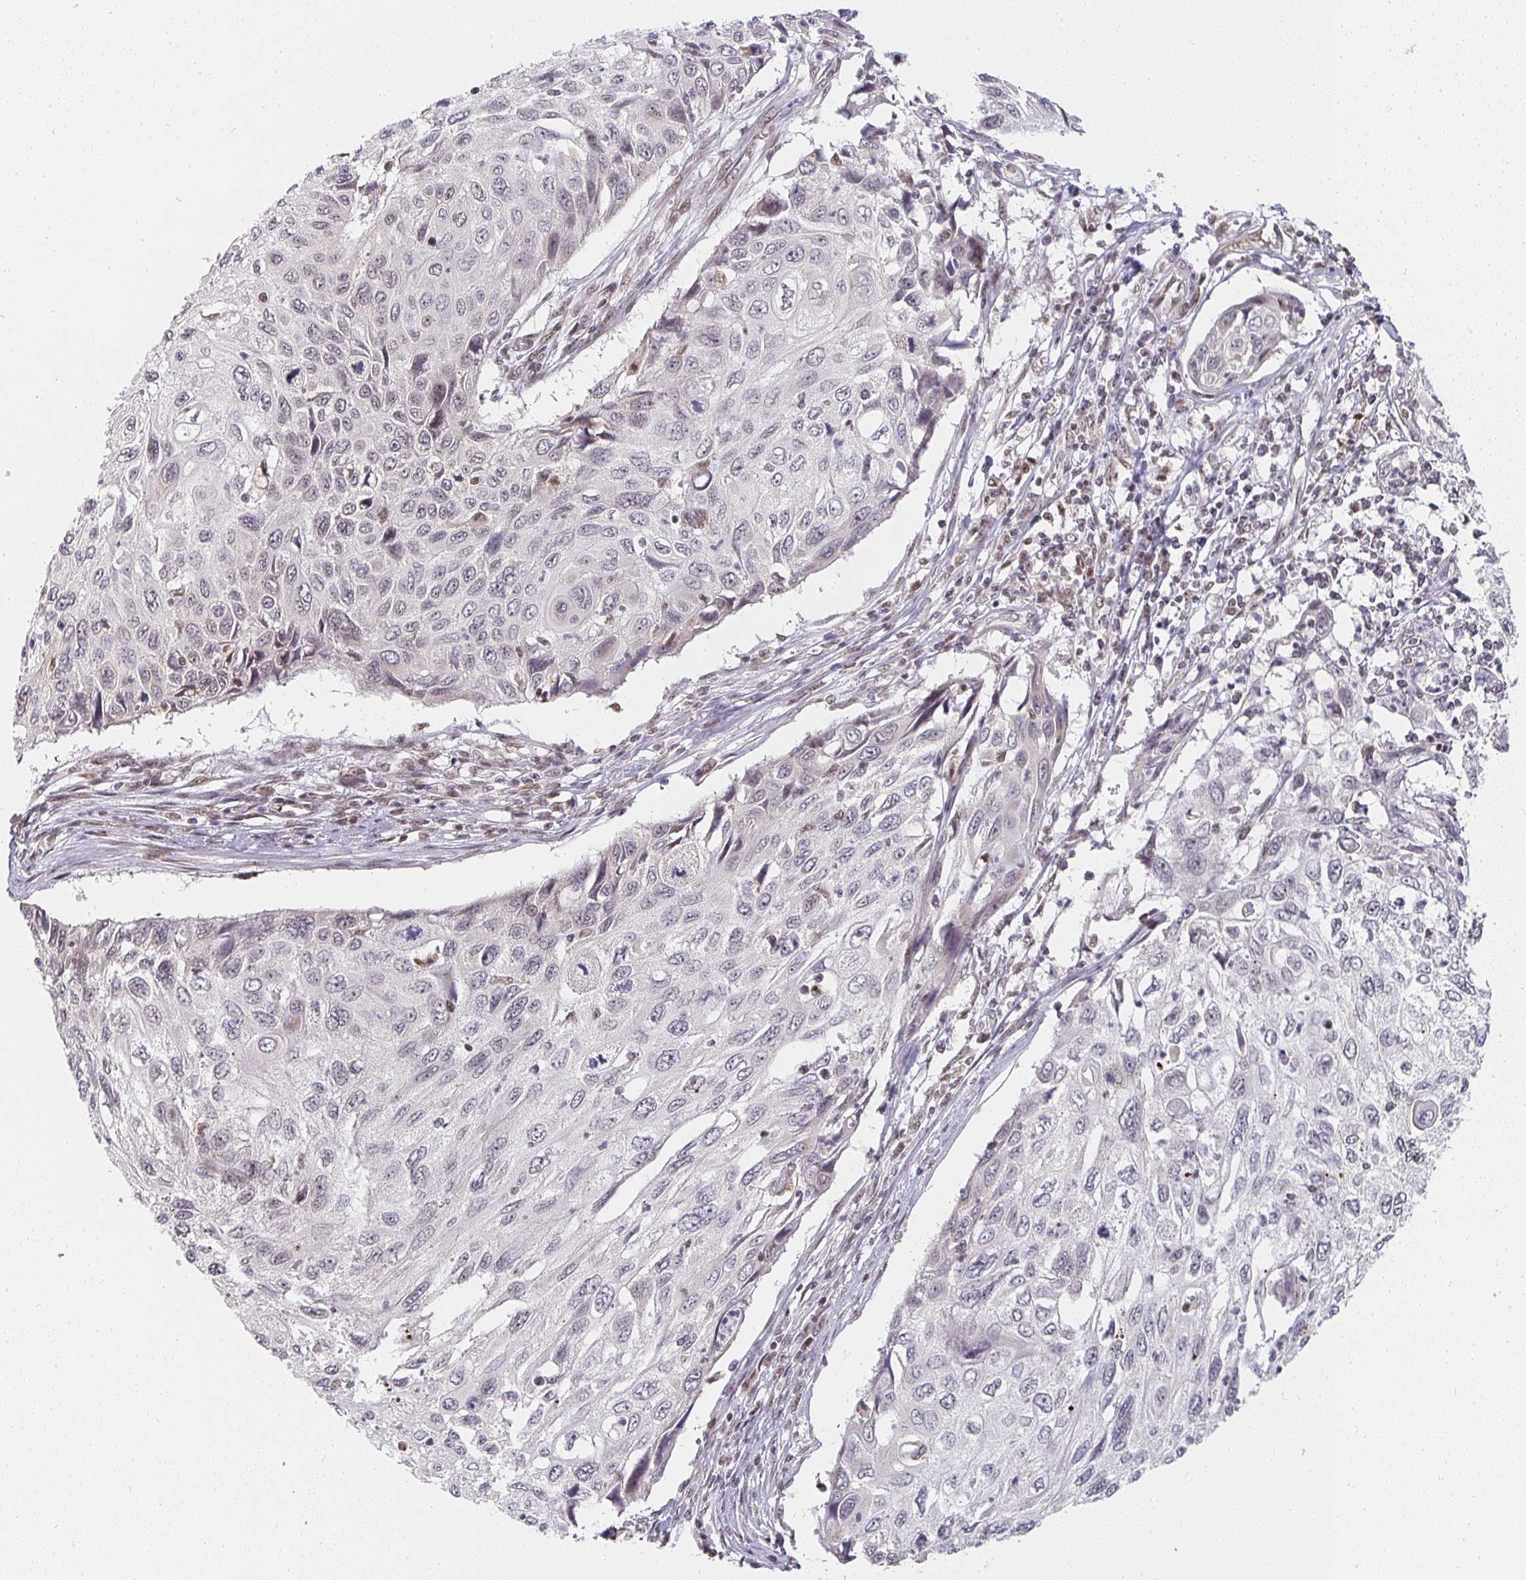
{"staining": {"intensity": "negative", "quantity": "none", "location": "none"}, "tissue": "cervical cancer", "cell_type": "Tumor cells", "image_type": "cancer", "snomed": [{"axis": "morphology", "description": "Squamous cell carcinoma, NOS"}, {"axis": "topography", "description": "Cervix"}], "caption": "An IHC histopathology image of squamous cell carcinoma (cervical) is shown. There is no staining in tumor cells of squamous cell carcinoma (cervical).", "gene": "SMARCA2", "patient": {"sex": "female", "age": 70}}